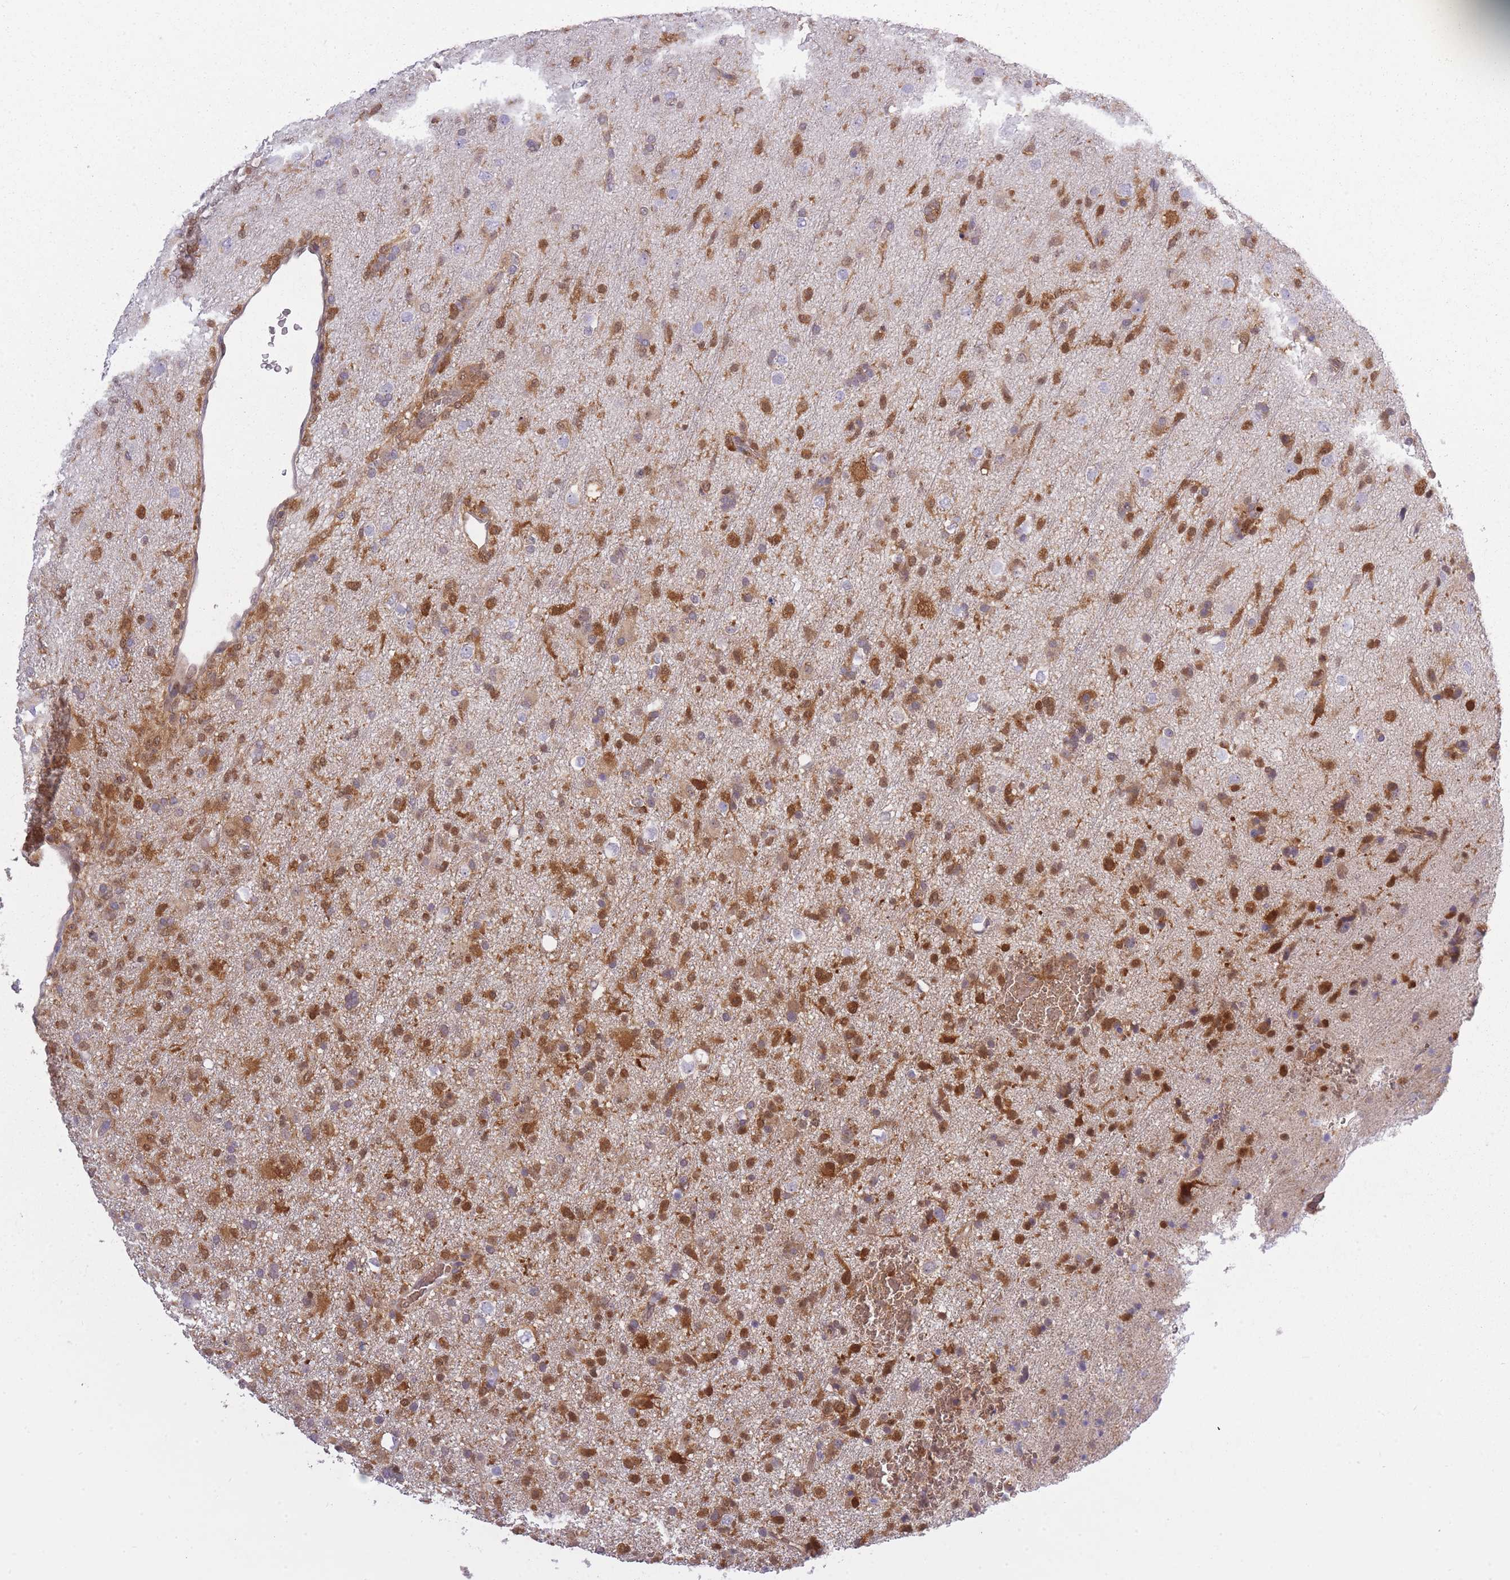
{"staining": {"intensity": "strong", "quantity": ">75%", "location": "cytoplasmic/membranous,nuclear"}, "tissue": "glioma", "cell_type": "Tumor cells", "image_type": "cancer", "snomed": [{"axis": "morphology", "description": "Glioma, malignant, Low grade"}, {"axis": "topography", "description": "Brain"}], "caption": "Human glioma stained with a protein marker demonstrates strong staining in tumor cells.", "gene": "CXorf38", "patient": {"sex": "male", "age": 65}}